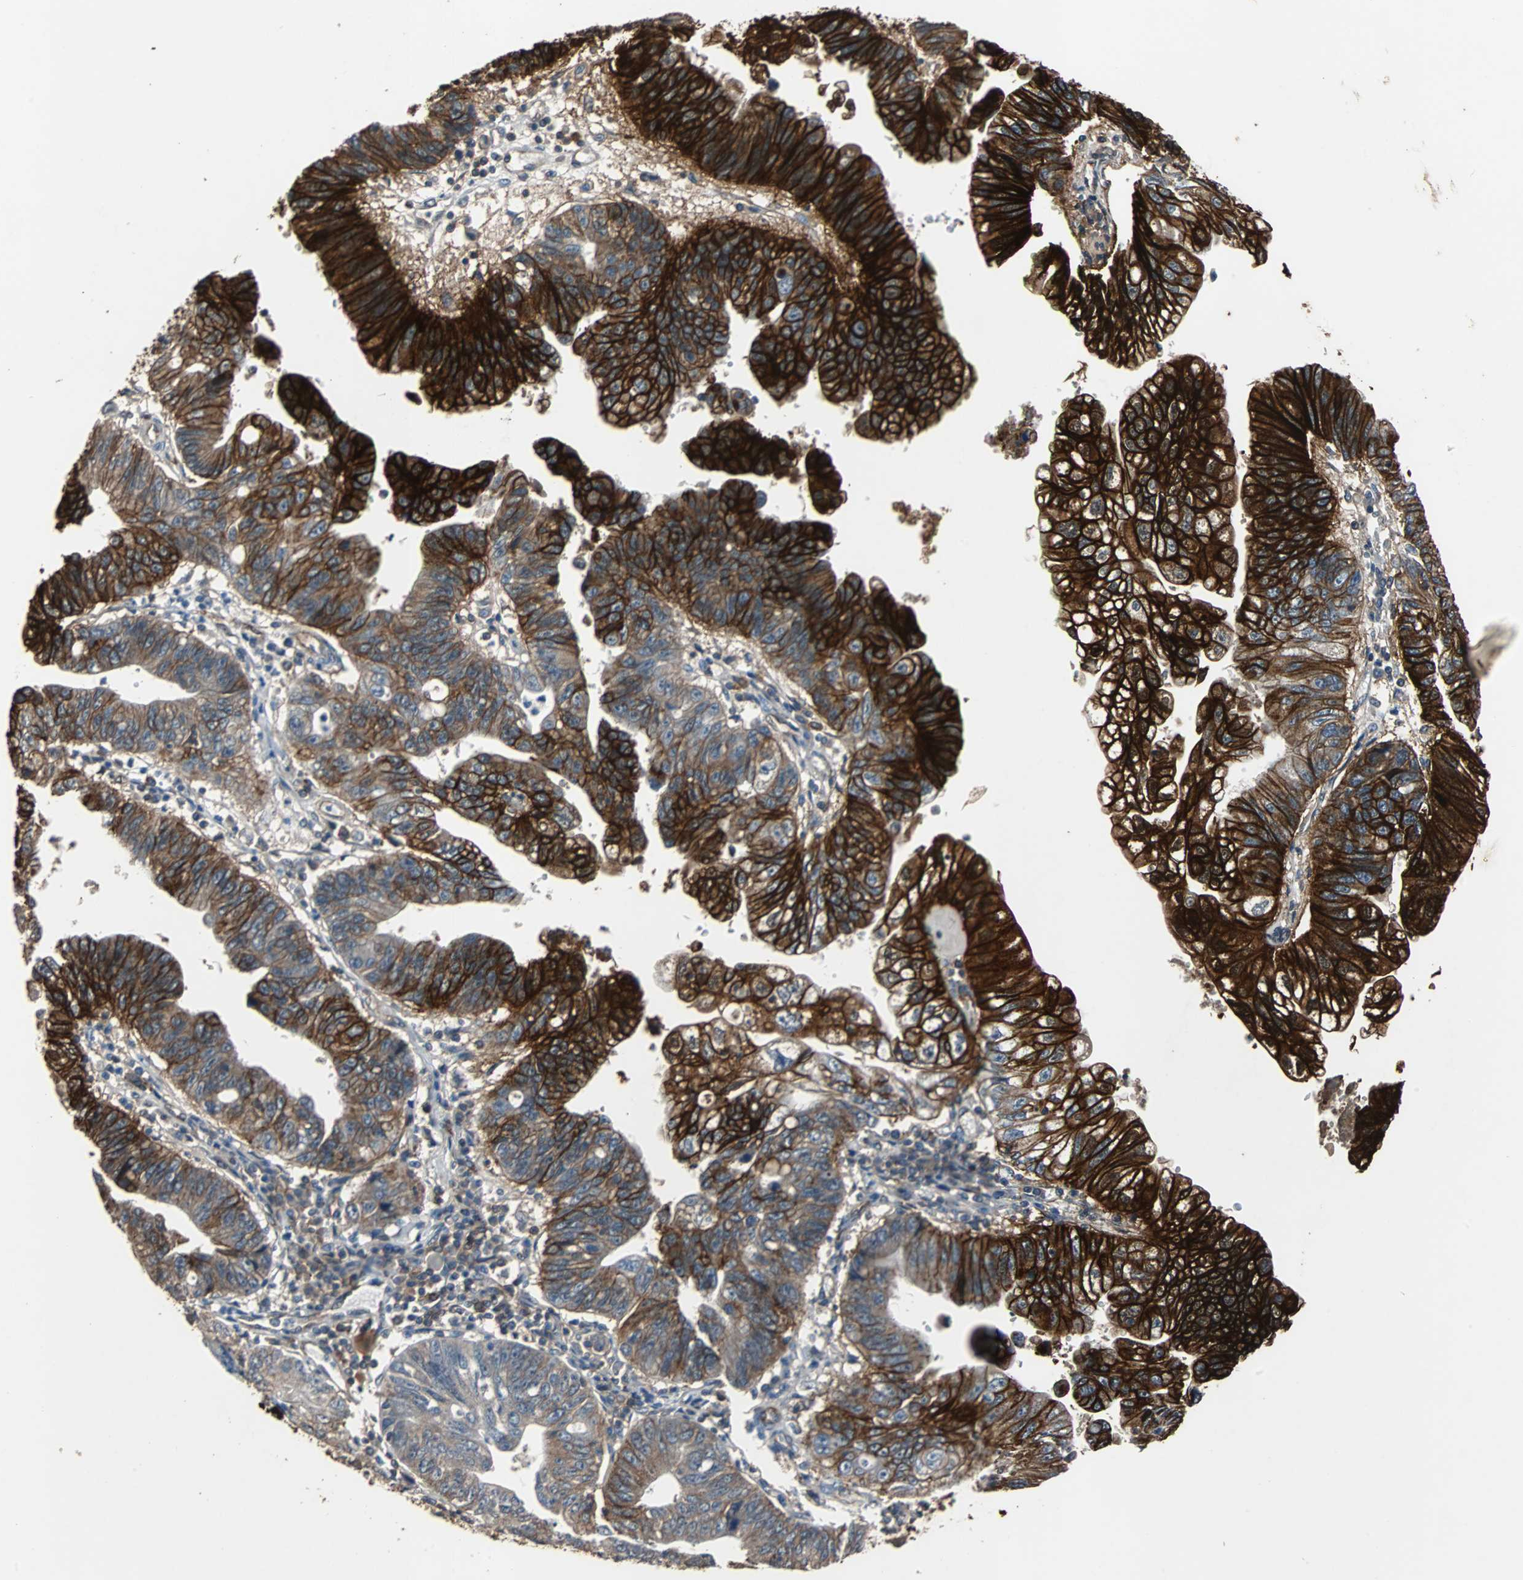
{"staining": {"intensity": "strong", "quantity": ">75%", "location": "cytoplasmic/membranous"}, "tissue": "stomach cancer", "cell_type": "Tumor cells", "image_type": "cancer", "snomed": [{"axis": "morphology", "description": "Adenocarcinoma, NOS"}, {"axis": "topography", "description": "Stomach"}], "caption": "This histopathology image exhibits IHC staining of human stomach cancer, with high strong cytoplasmic/membranous expression in about >75% of tumor cells.", "gene": "NDRG1", "patient": {"sex": "male", "age": 59}}